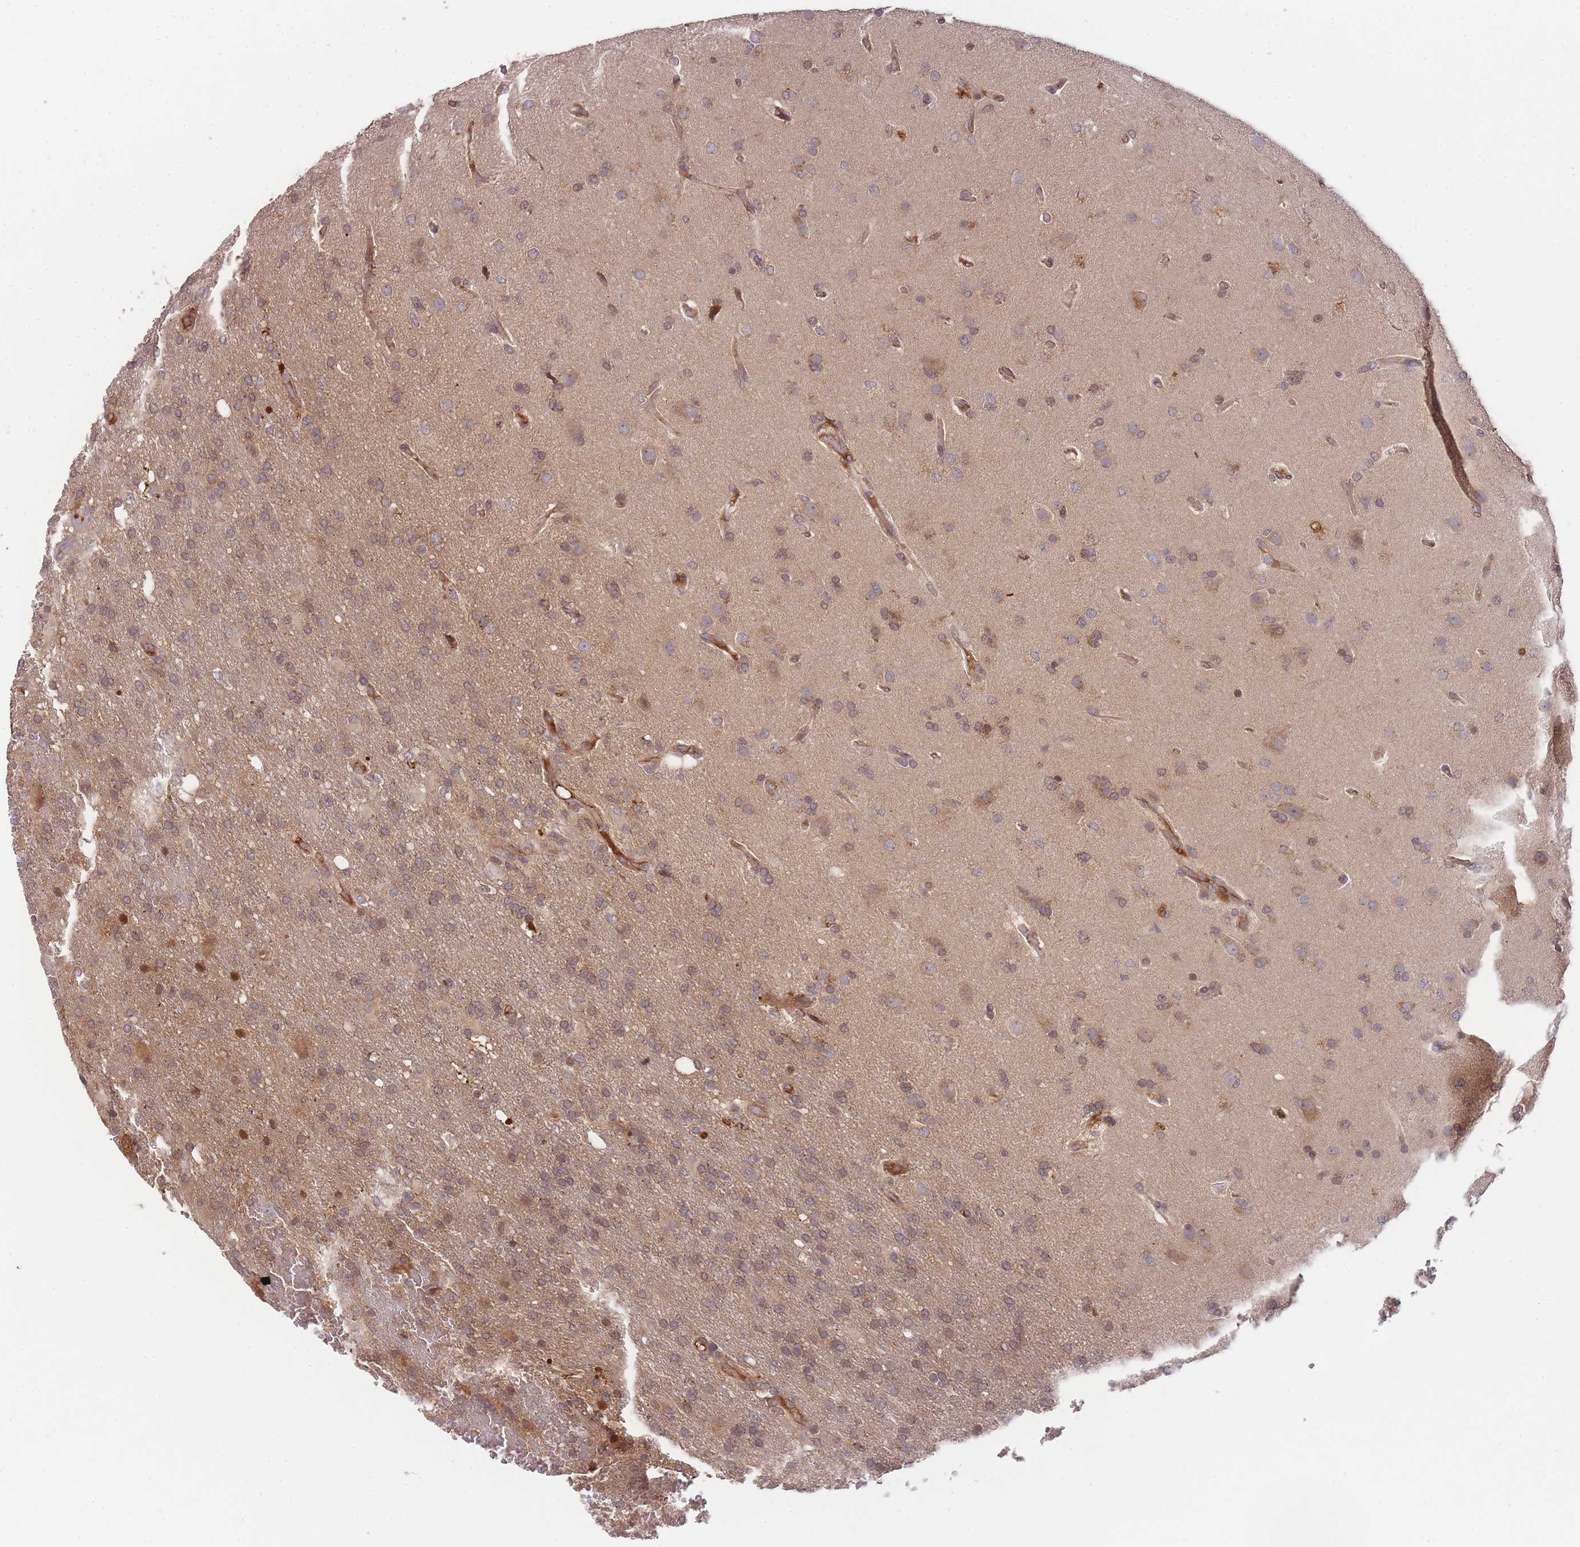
{"staining": {"intensity": "moderate", "quantity": "25%-75%", "location": "cytoplasmic/membranous"}, "tissue": "glioma", "cell_type": "Tumor cells", "image_type": "cancer", "snomed": [{"axis": "morphology", "description": "Glioma, malignant, High grade"}, {"axis": "topography", "description": "Brain"}], "caption": "A high-resolution image shows IHC staining of malignant high-grade glioma, which demonstrates moderate cytoplasmic/membranous staining in approximately 25%-75% of tumor cells.", "gene": "RALGDS", "patient": {"sex": "female", "age": 74}}